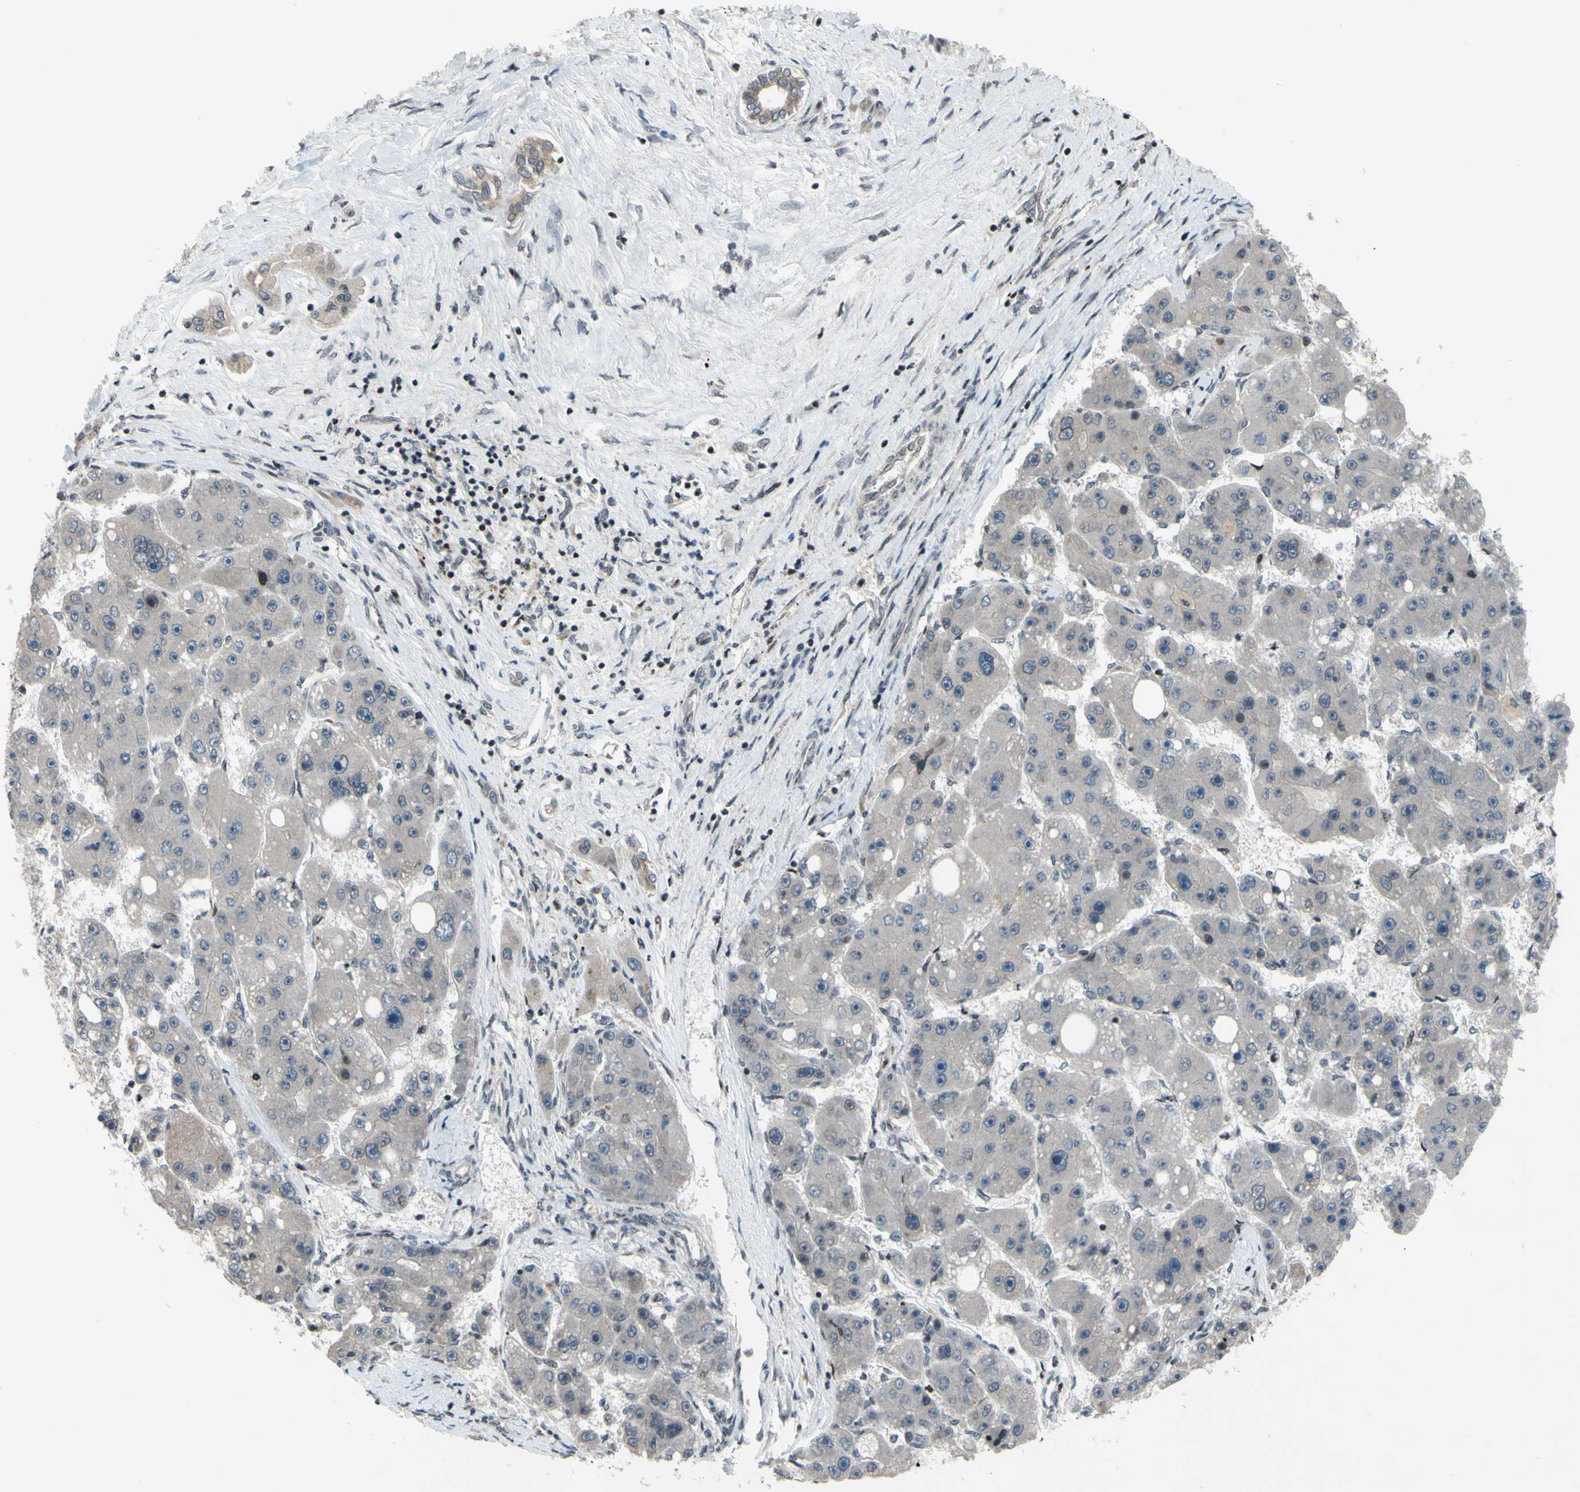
{"staining": {"intensity": "weak", "quantity": ">75%", "location": "cytoplasmic/membranous"}, "tissue": "liver cancer", "cell_type": "Tumor cells", "image_type": "cancer", "snomed": [{"axis": "morphology", "description": "Carcinoma, Hepatocellular, NOS"}, {"axis": "topography", "description": "Liver"}], "caption": "Protein staining by immunohistochemistry (IHC) shows weak cytoplasmic/membranous positivity in about >75% of tumor cells in liver cancer.", "gene": "XPO1", "patient": {"sex": "female", "age": 61}}